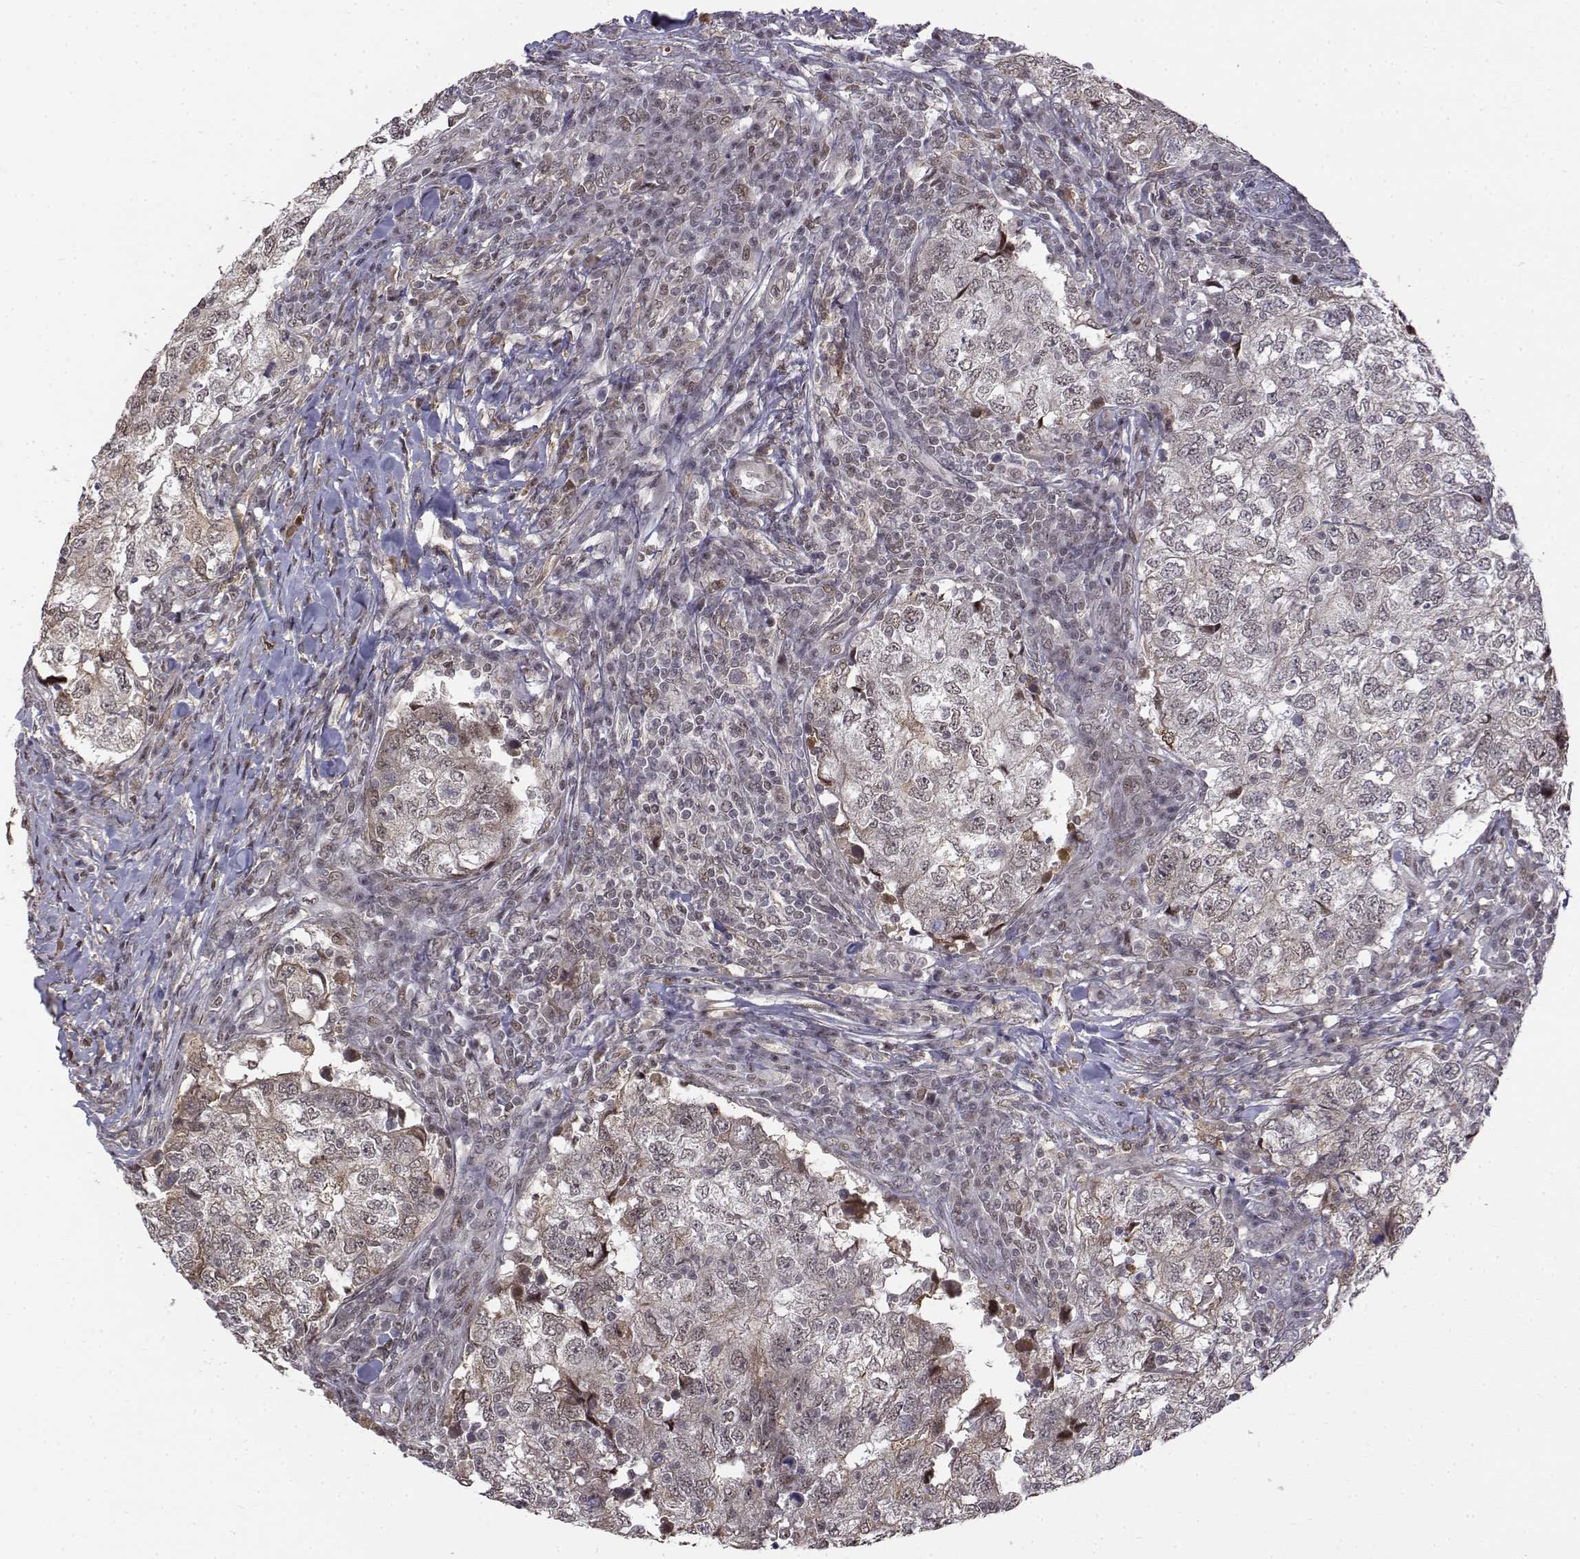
{"staining": {"intensity": "negative", "quantity": "none", "location": "none"}, "tissue": "breast cancer", "cell_type": "Tumor cells", "image_type": "cancer", "snomed": [{"axis": "morphology", "description": "Duct carcinoma"}, {"axis": "topography", "description": "Breast"}], "caption": "Tumor cells show no significant protein positivity in breast cancer (intraductal carcinoma).", "gene": "ITGA7", "patient": {"sex": "female", "age": 30}}